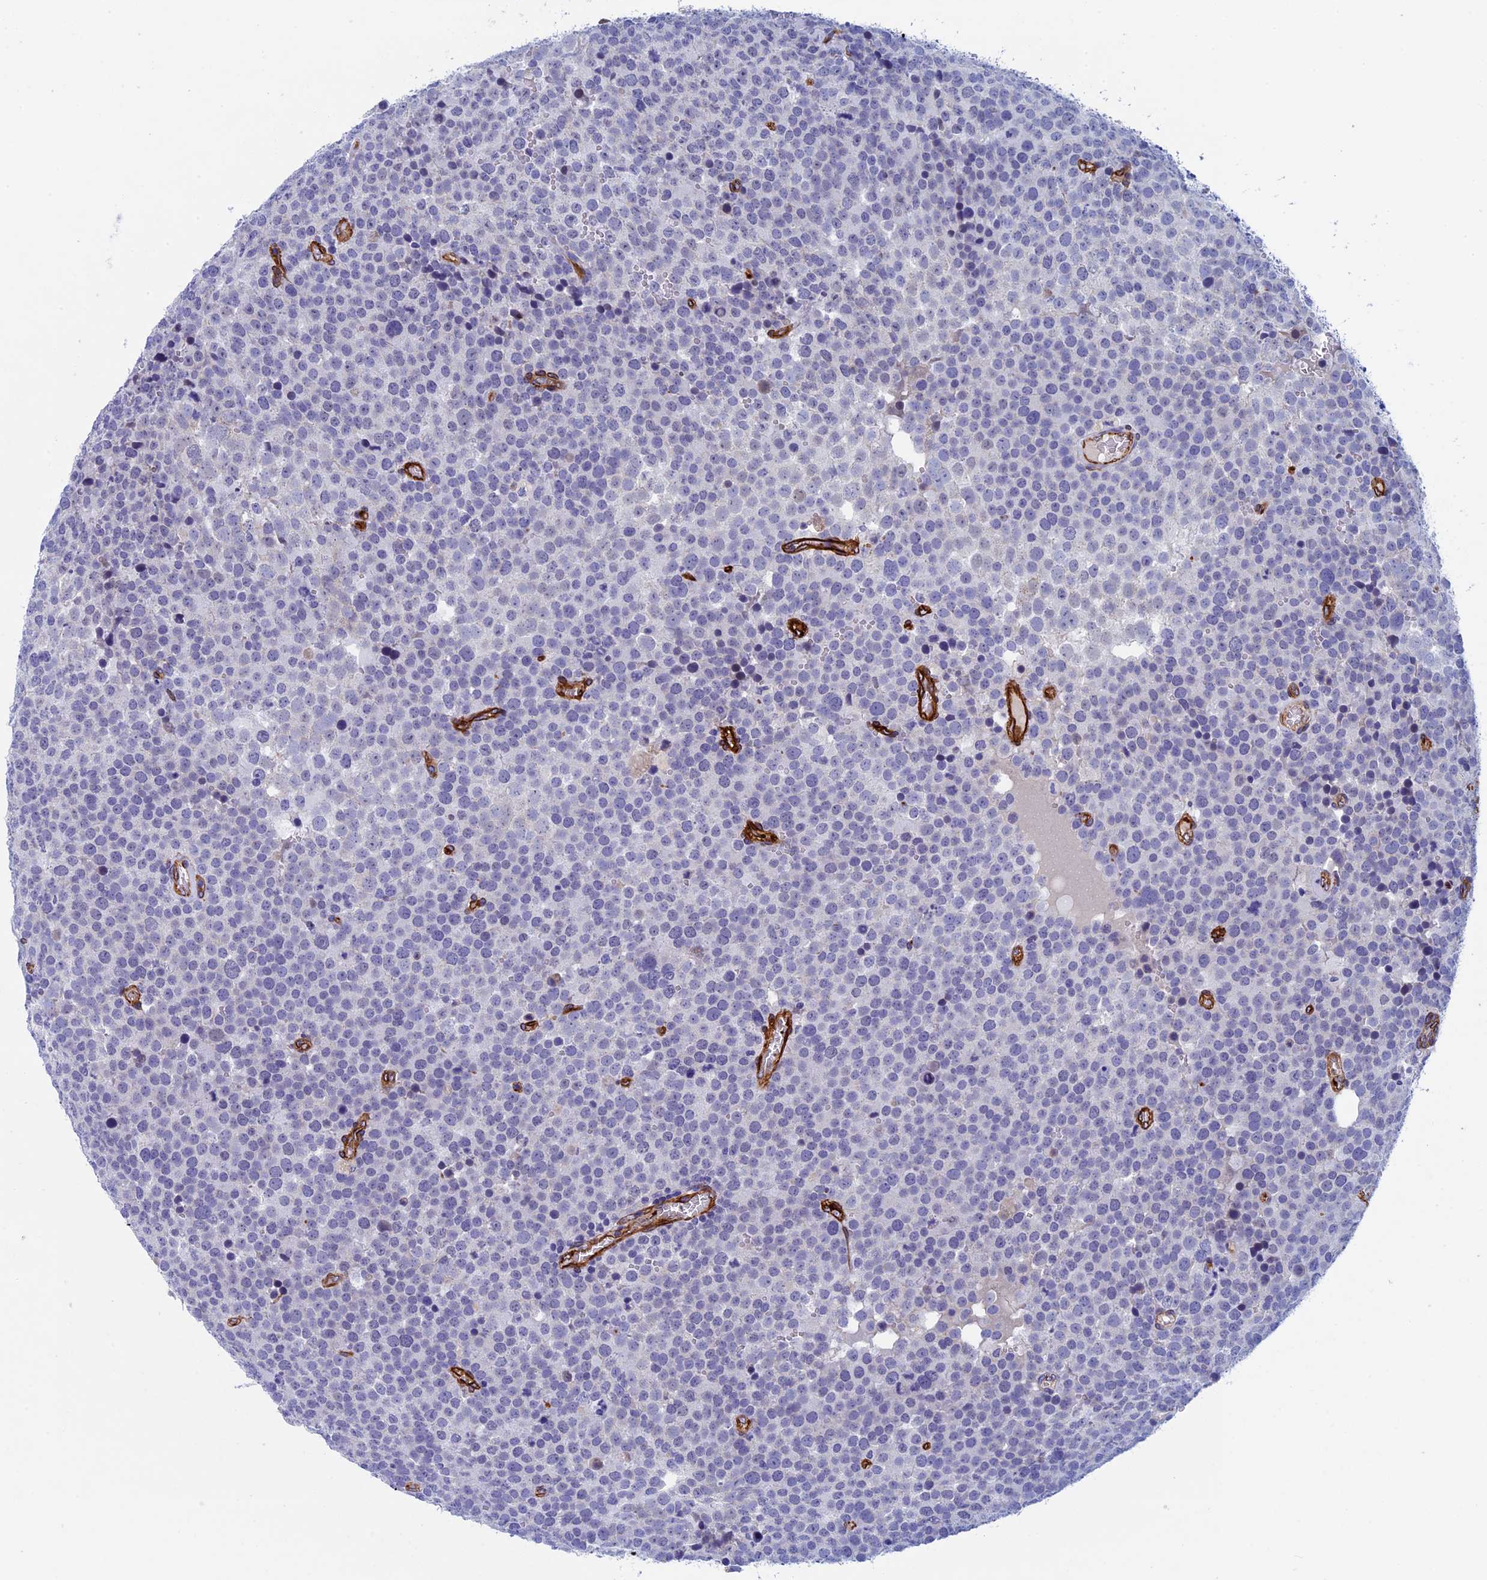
{"staining": {"intensity": "negative", "quantity": "none", "location": "none"}, "tissue": "testis cancer", "cell_type": "Tumor cells", "image_type": "cancer", "snomed": [{"axis": "morphology", "description": "Seminoma, NOS"}, {"axis": "topography", "description": "Testis"}], "caption": "An image of human testis seminoma is negative for staining in tumor cells. (DAB (3,3'-diaminobenzidine) immunohistochemistry (IHC) visualized using brightfield microscopy, high magnification).", "gene": "INSYN1", "patient": {"sex": "male", "age": 71}}